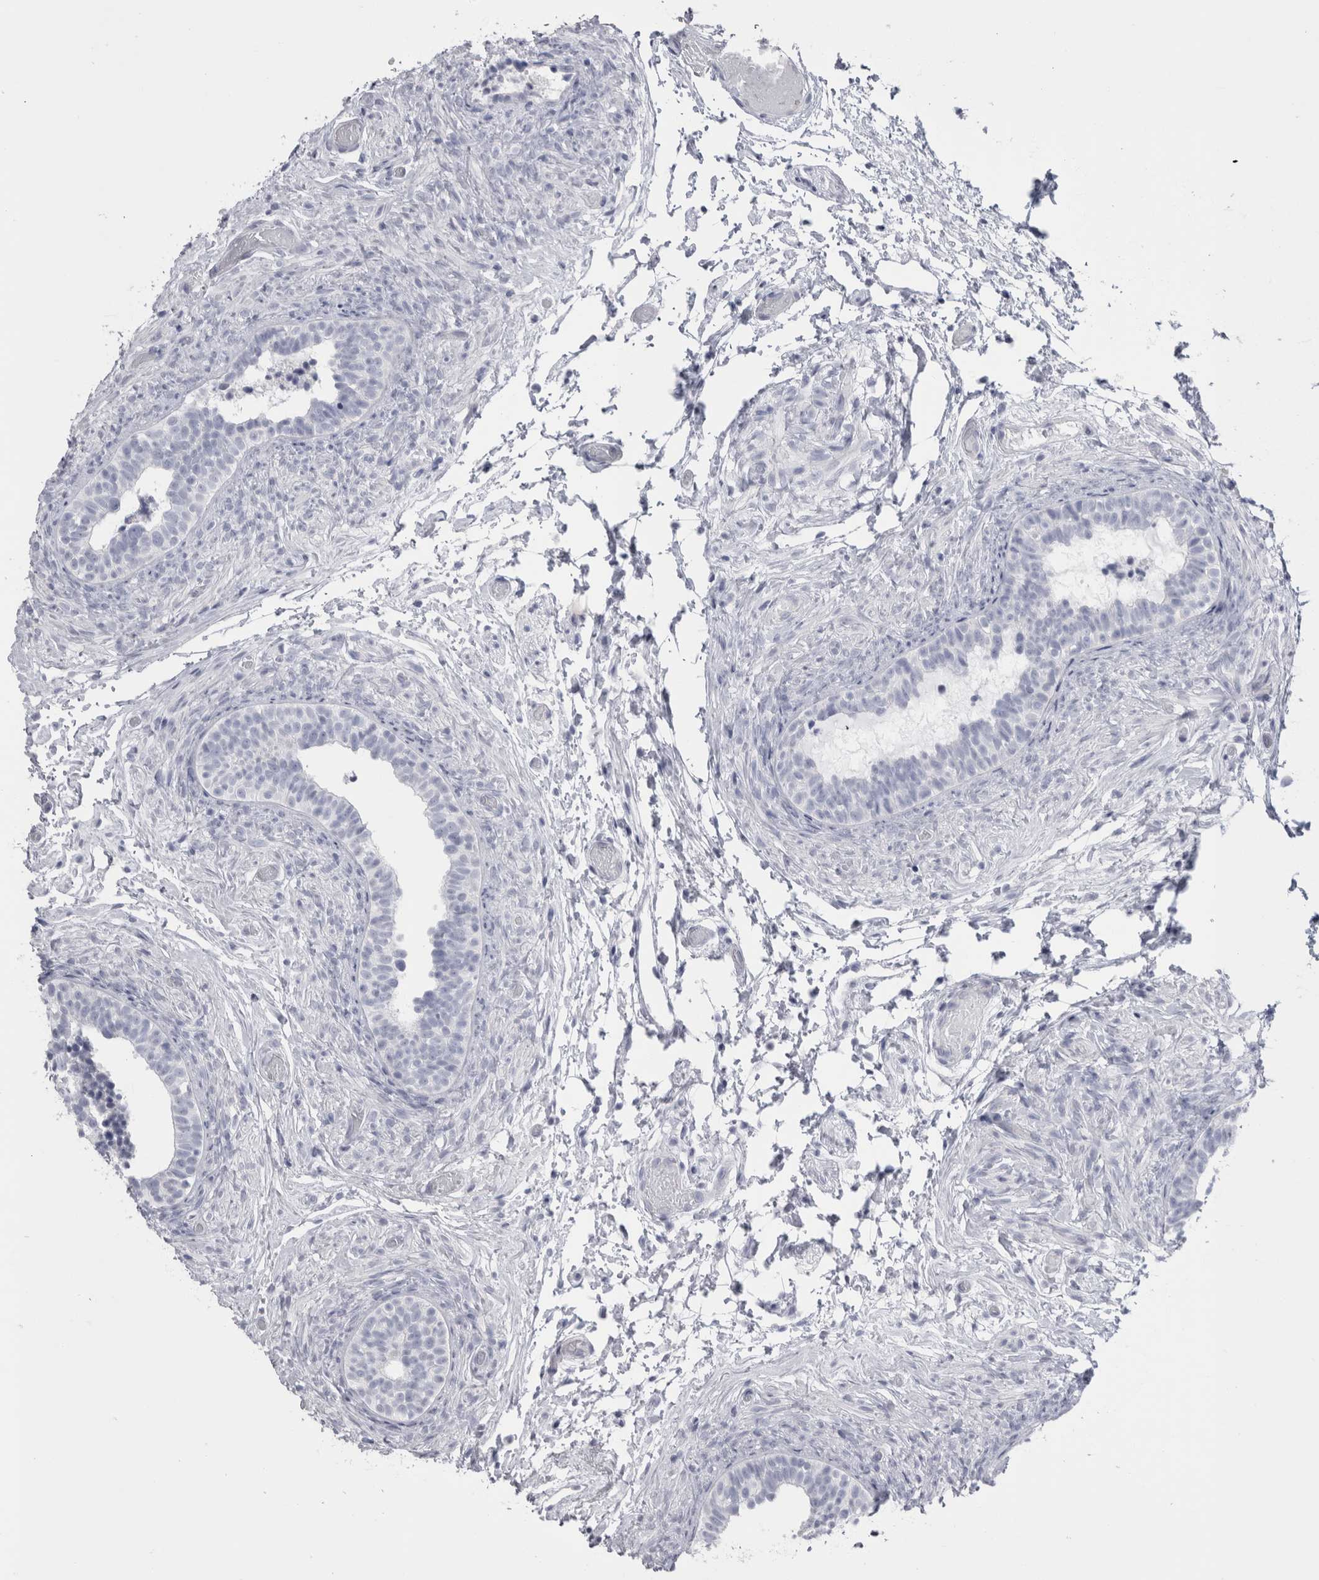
{"staining": {"intensity": "negative", "quantity": "none", "location": "none"}, "tissue": "epididymis", "cell_type": "Glandular cells", "image_type": "normal", "snomed": [{"axis": "morphology", "description": "Normal tissue, NOS"}, {"axis": "topography", "description": "Epididymis"}], "caption": "DAB immunohistochemical staining of normal epididymis displays no significant staining in glandular cells. (IHC, brightfield microscopy, high magnification).", "gene": "MSMB", "patient": {"sex": "male", "age": 5}}